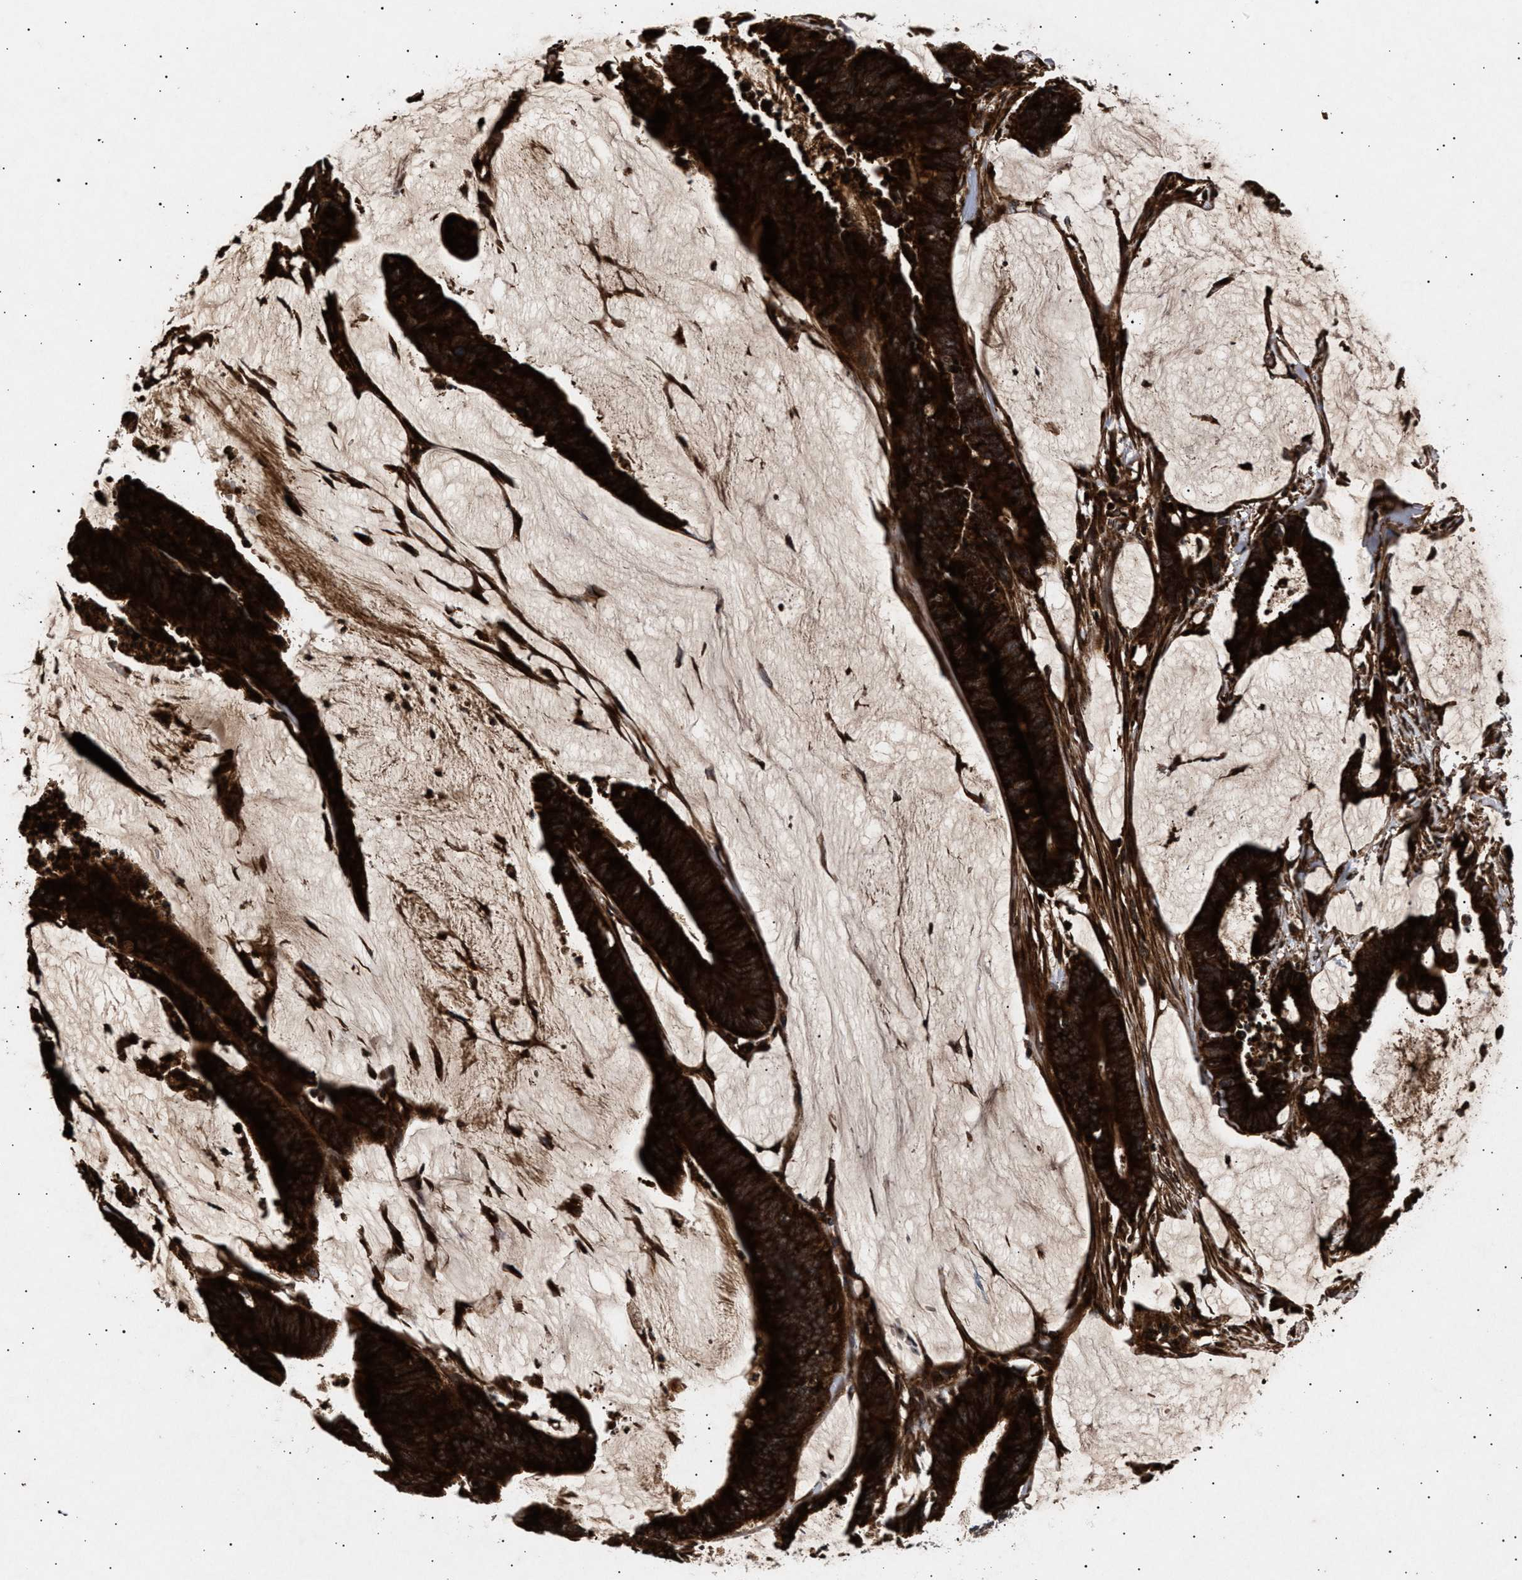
{"staining": {"intensity": "strong", "quantity": ">75%", "location": "cytoplasmic/membranous"}, "tissue": "colorectal cancer", "cell_type": "Tumor cells", "image_type": "cancer", "snomed": [{"axis": "morphology", "description": "Adenocarcinoma, NOS"}, {"axis": "topography", "description": "Rectum"}], "caption": "There is high levels of strong cytoplasmic/membranous expression in tumor cells of colorectal cancer, as demonstrated by immunohistochemical staining (brown color).", "gene": "ITGB5", "patient": {"sex": "female", "age": 66}}